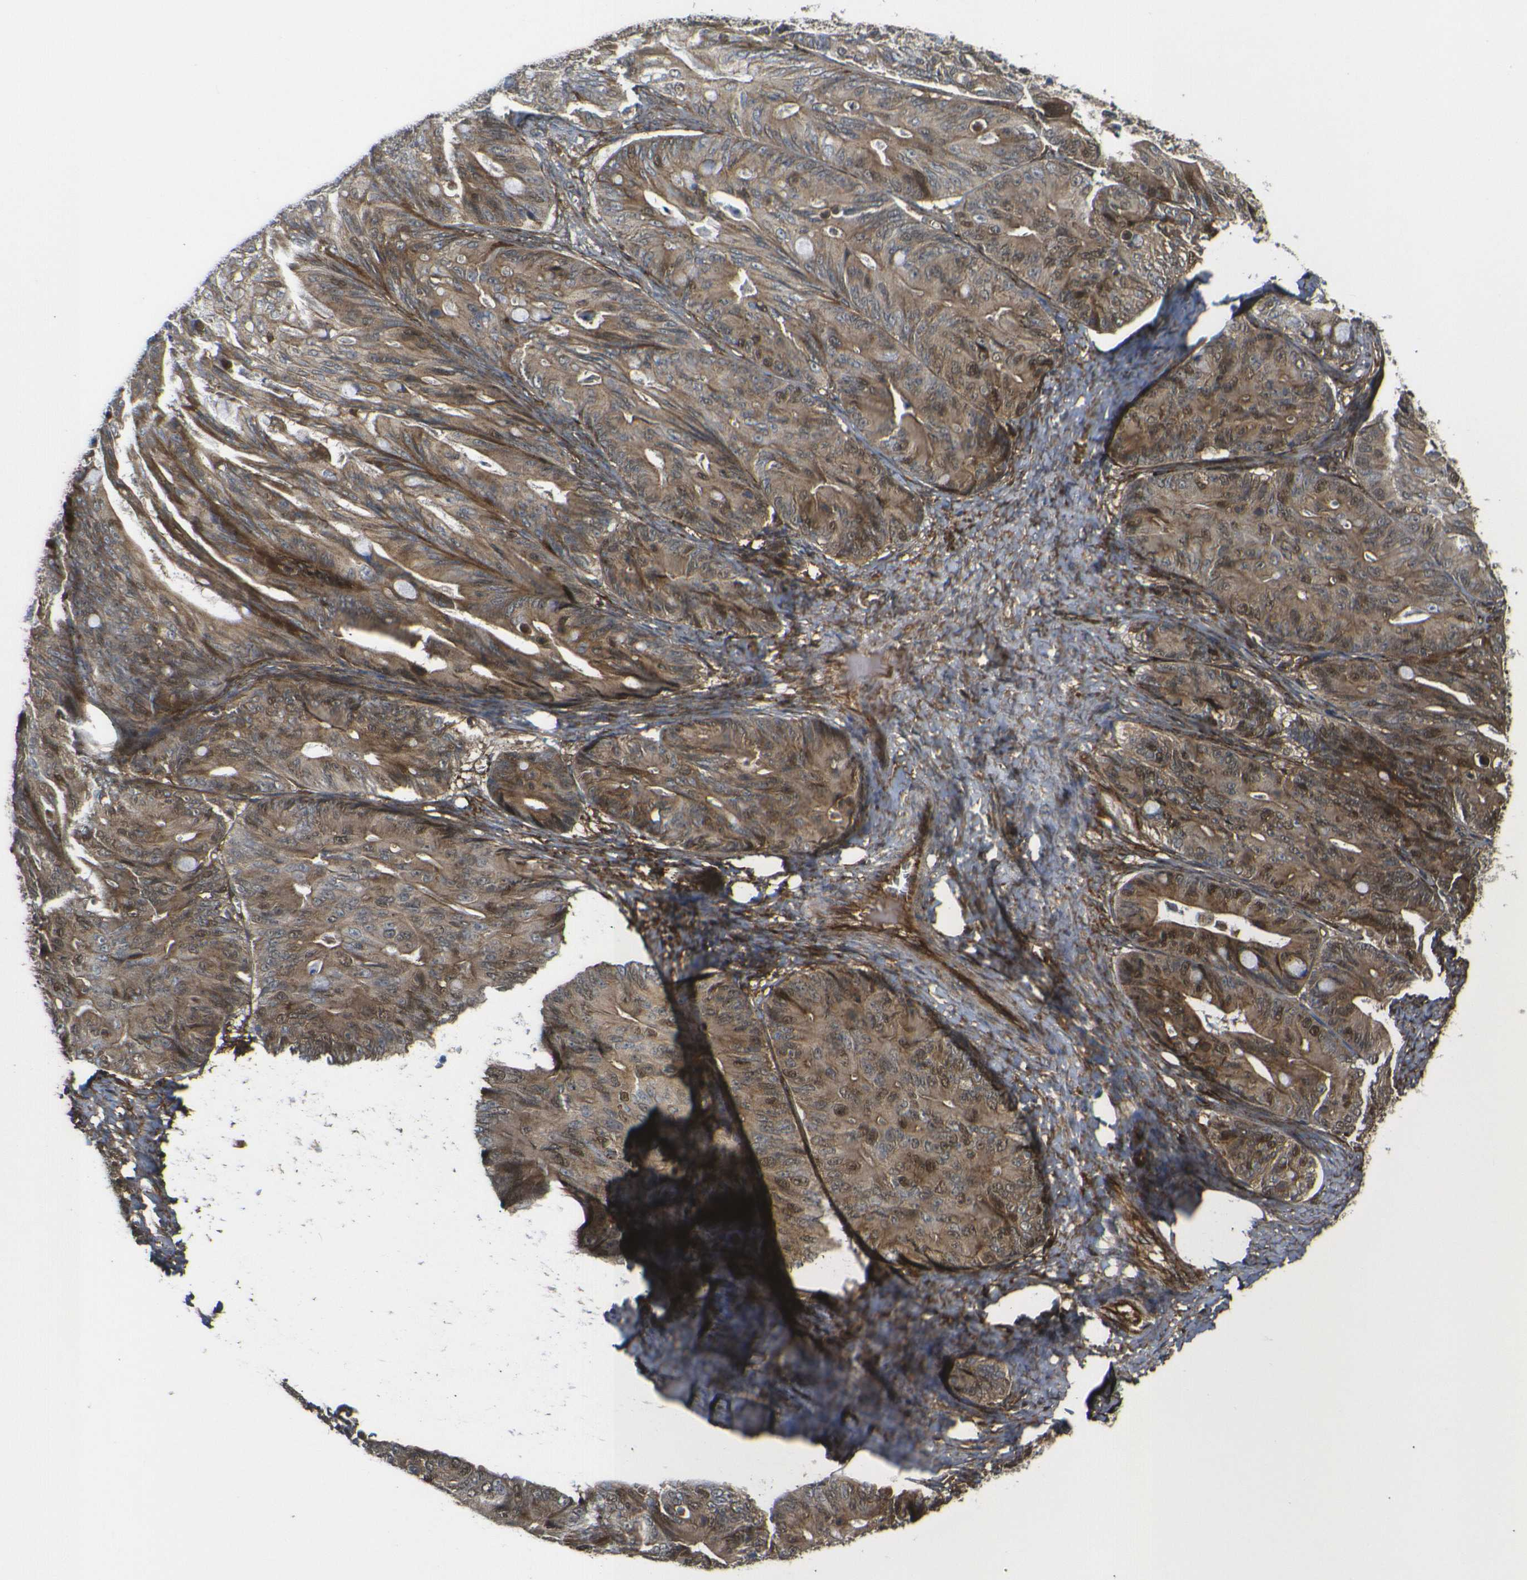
{"staining": {"intensity": "moderate", "quantity": ">75%", "location": "cytoplasmic/membranous,nuclear"}, "tissue": "ovarian cancer", "cell_type": "Tumor cells", "image_type": "cancer", "snomed": [{"axis": "morphology", "description": "Cystadenocarcinoma, mucinous, NOS"}, {"axis": "topography", "description": "Ovary"}], "caption": "Immunohistochemistry micrograph of human ovarian cancer (mucinous cystadenocarcinoma) stained for a protein (brown), which exhibits medium levels of moderate cytoplasmic/membranous and nuclear positivity in about >75% of tumor cells.", "gene": "ECE1", "patient": {"sex": "female", "age": 37}}